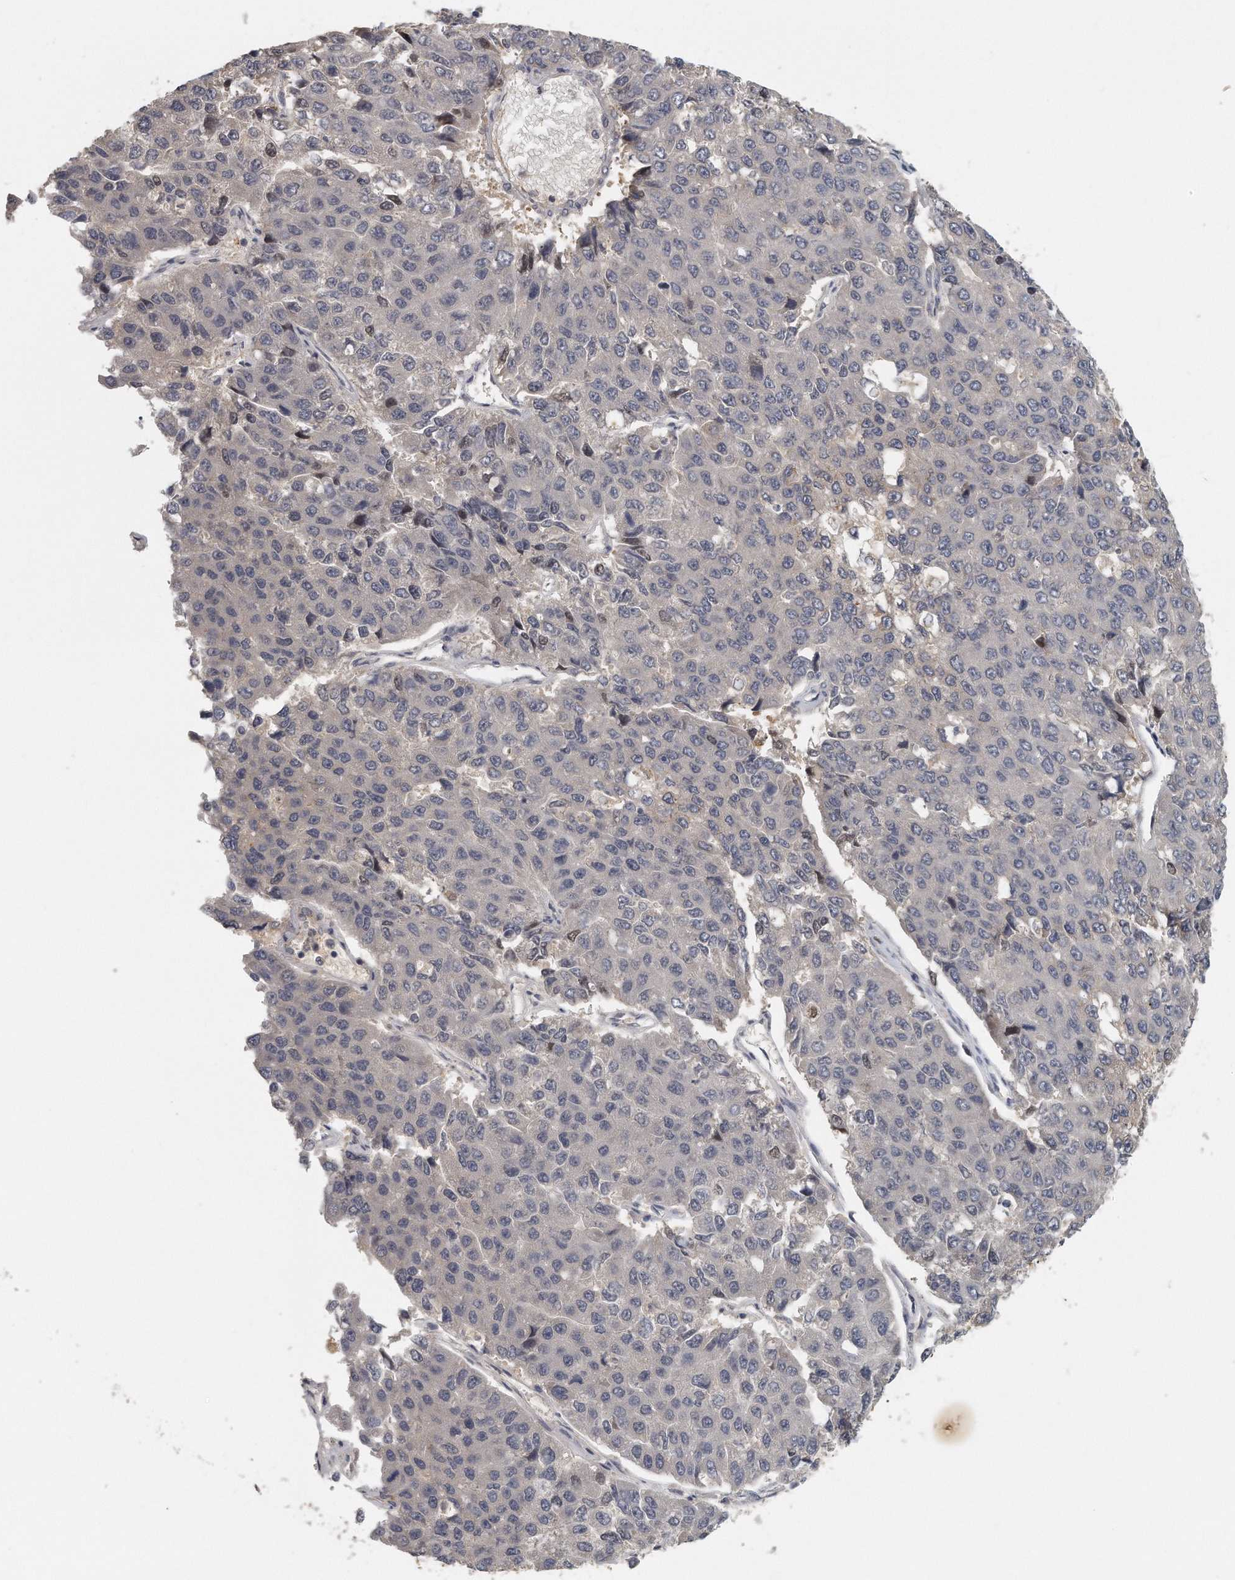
{"staining": {"intensity": "negative", "quantity": "none", "location": "none"}, "tissue": "pancreatic cancer", "cell_type": "Tumor cells", "image_type": "cancer", "snomed": [{"axis": "morphology", "description": "Adenocarcinoma, NOS"}, {"axis": "topography", "description": "Pancreas"}], "caption": "This is an immunohistochemistry (IHC) micrograph of pancreatic cancer. There is no positivity in tumor cells.", "gene": "TRAPPC14", "patient": {"sex": "male", "age": 50}}